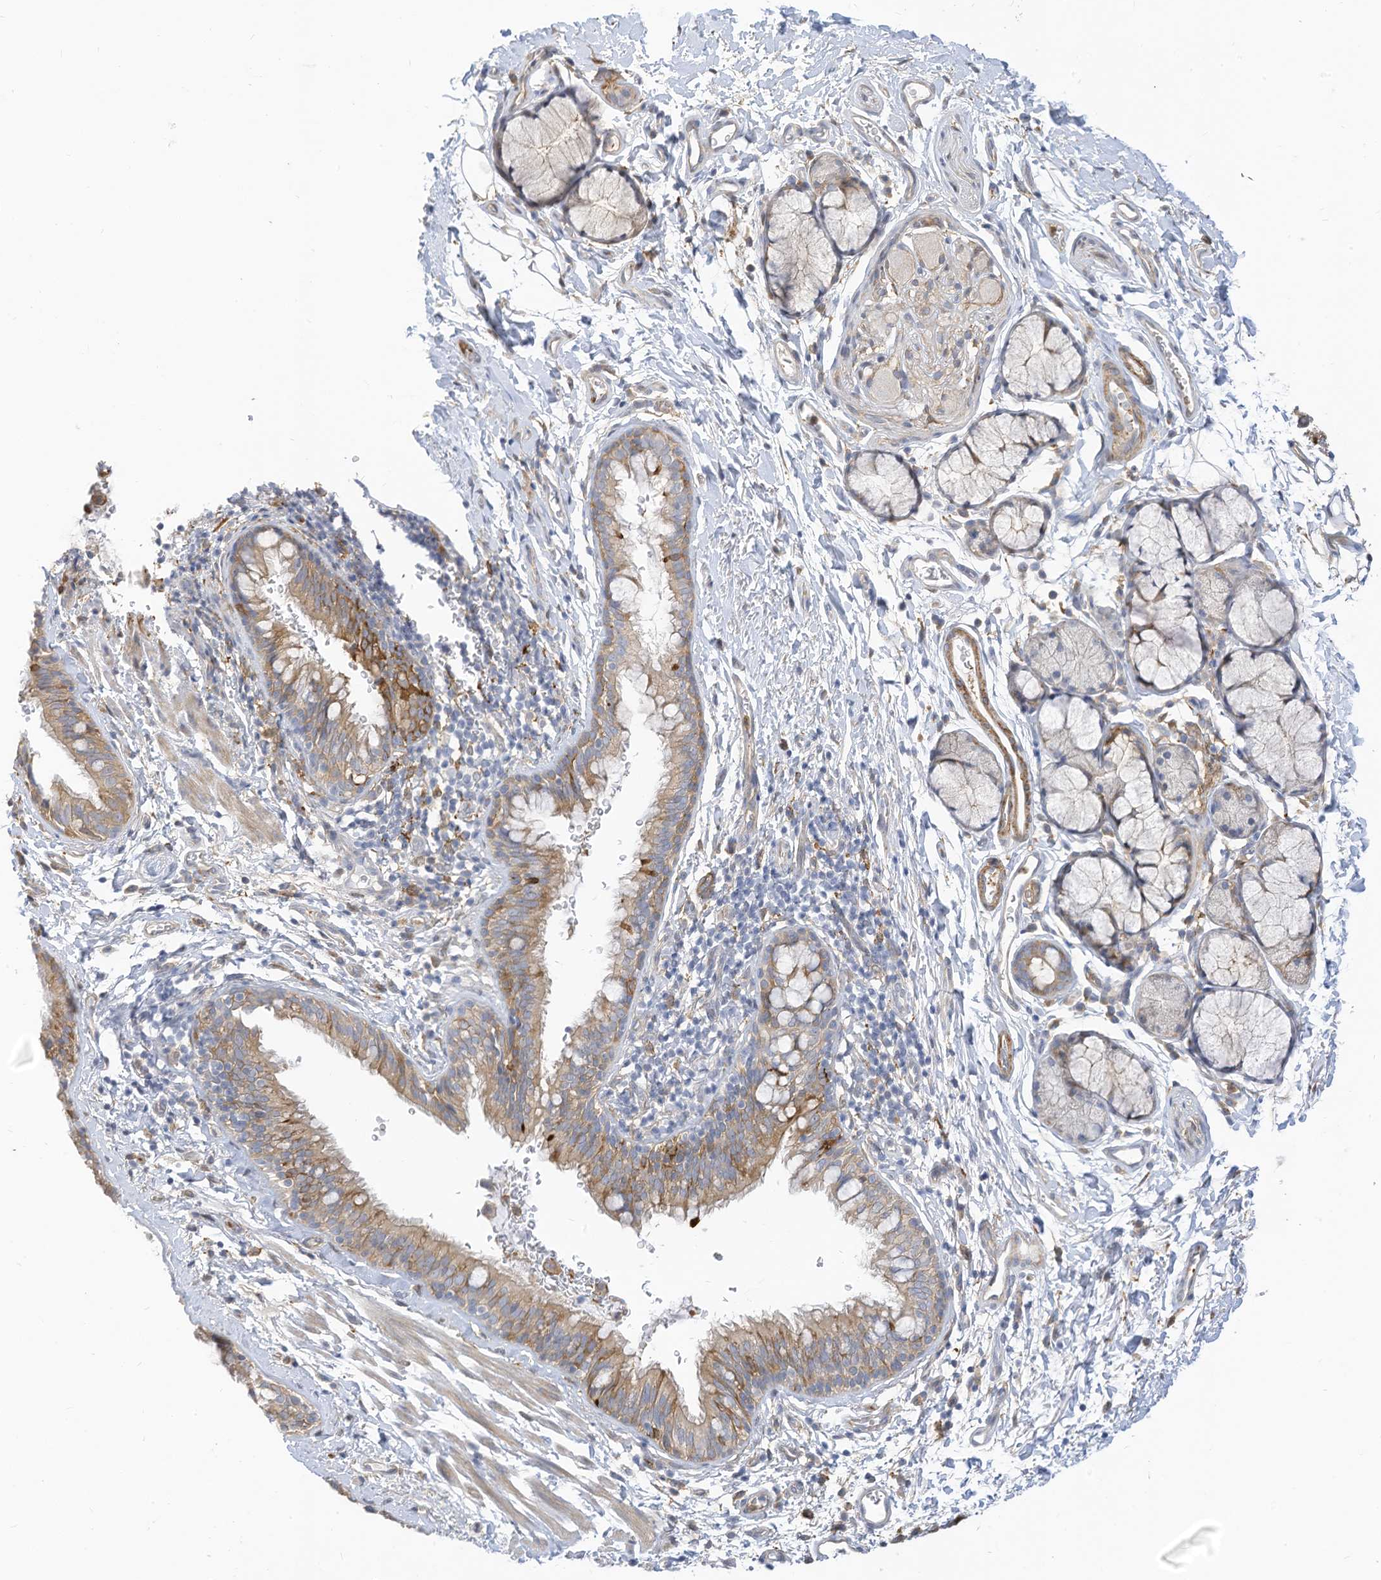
{"staining": {"intensity": "moderate", "quantity": "25%-75%", "location": "cytoplasmic/membranous"}, "tissue": "bronchus", "cell_type": "Respiratory epithelial cells", "image_type": "normal", "snomed": [{"axis": "morphology", "description": "Normal tissue, NOS"}, {"axis": "topography", "description": "Cartilage tissue"}, {"axis": "topography", "description": "Bronchus"}], "caption": "Respiratory epithelial cells reveal medium levels of moderate cytoplasmic/membranous expression in approximately 25%-75% of cells in normal bronchus. Using DAB (3,3'-diaminobenzidine) (brown) and hematoxylin (blue) stains, captured at high magnification using brightfield microscopy.", "gene": "ATP13A1", "patient": {"sex": "female", "age": 36}}